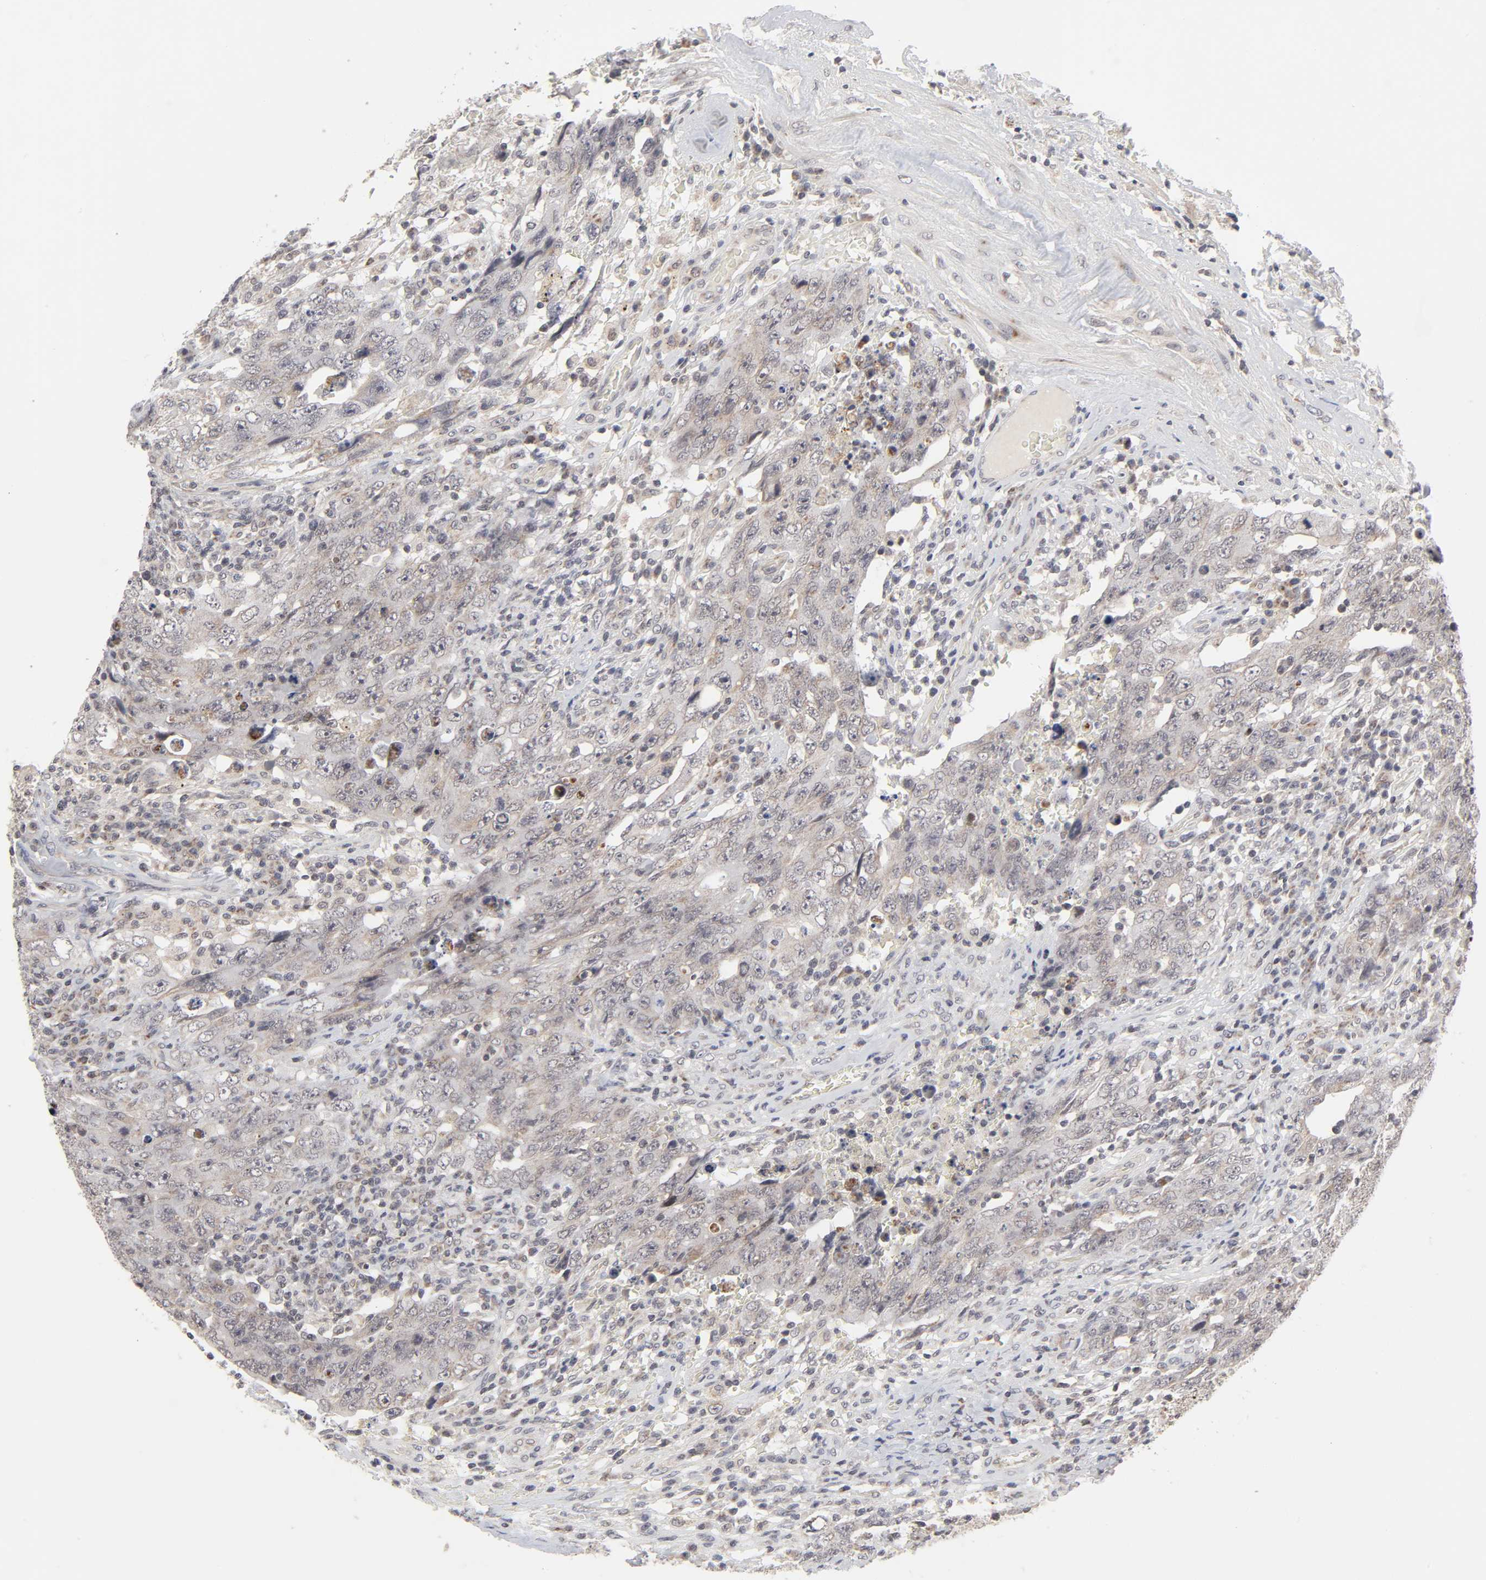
{"staining": {"intensity": "moderate", "quantity": "25%-75%", "location": "cytoplasmic/membranous"}, "tissue": "testis cancer", "cell_type": "Tumor cells", "image_type": "cancer", "snomed": [{"axis": "morphology", "description": "Carcinoma, Embryonal, NOS"}, {"axis": "topography", "description": "Testis"}], "caption": "This micrograph demonstrates testis cancer (embryonal carcinoma) stained with immunohistochemistry (IHC) to label a protein in brown. The cytoplasmic/membranous of tumor cells show moderate positivity for the protein. Nuclei are counter-stained blue.", "gene": "AUH", "patient": {"sex": "male", "age": 26}}